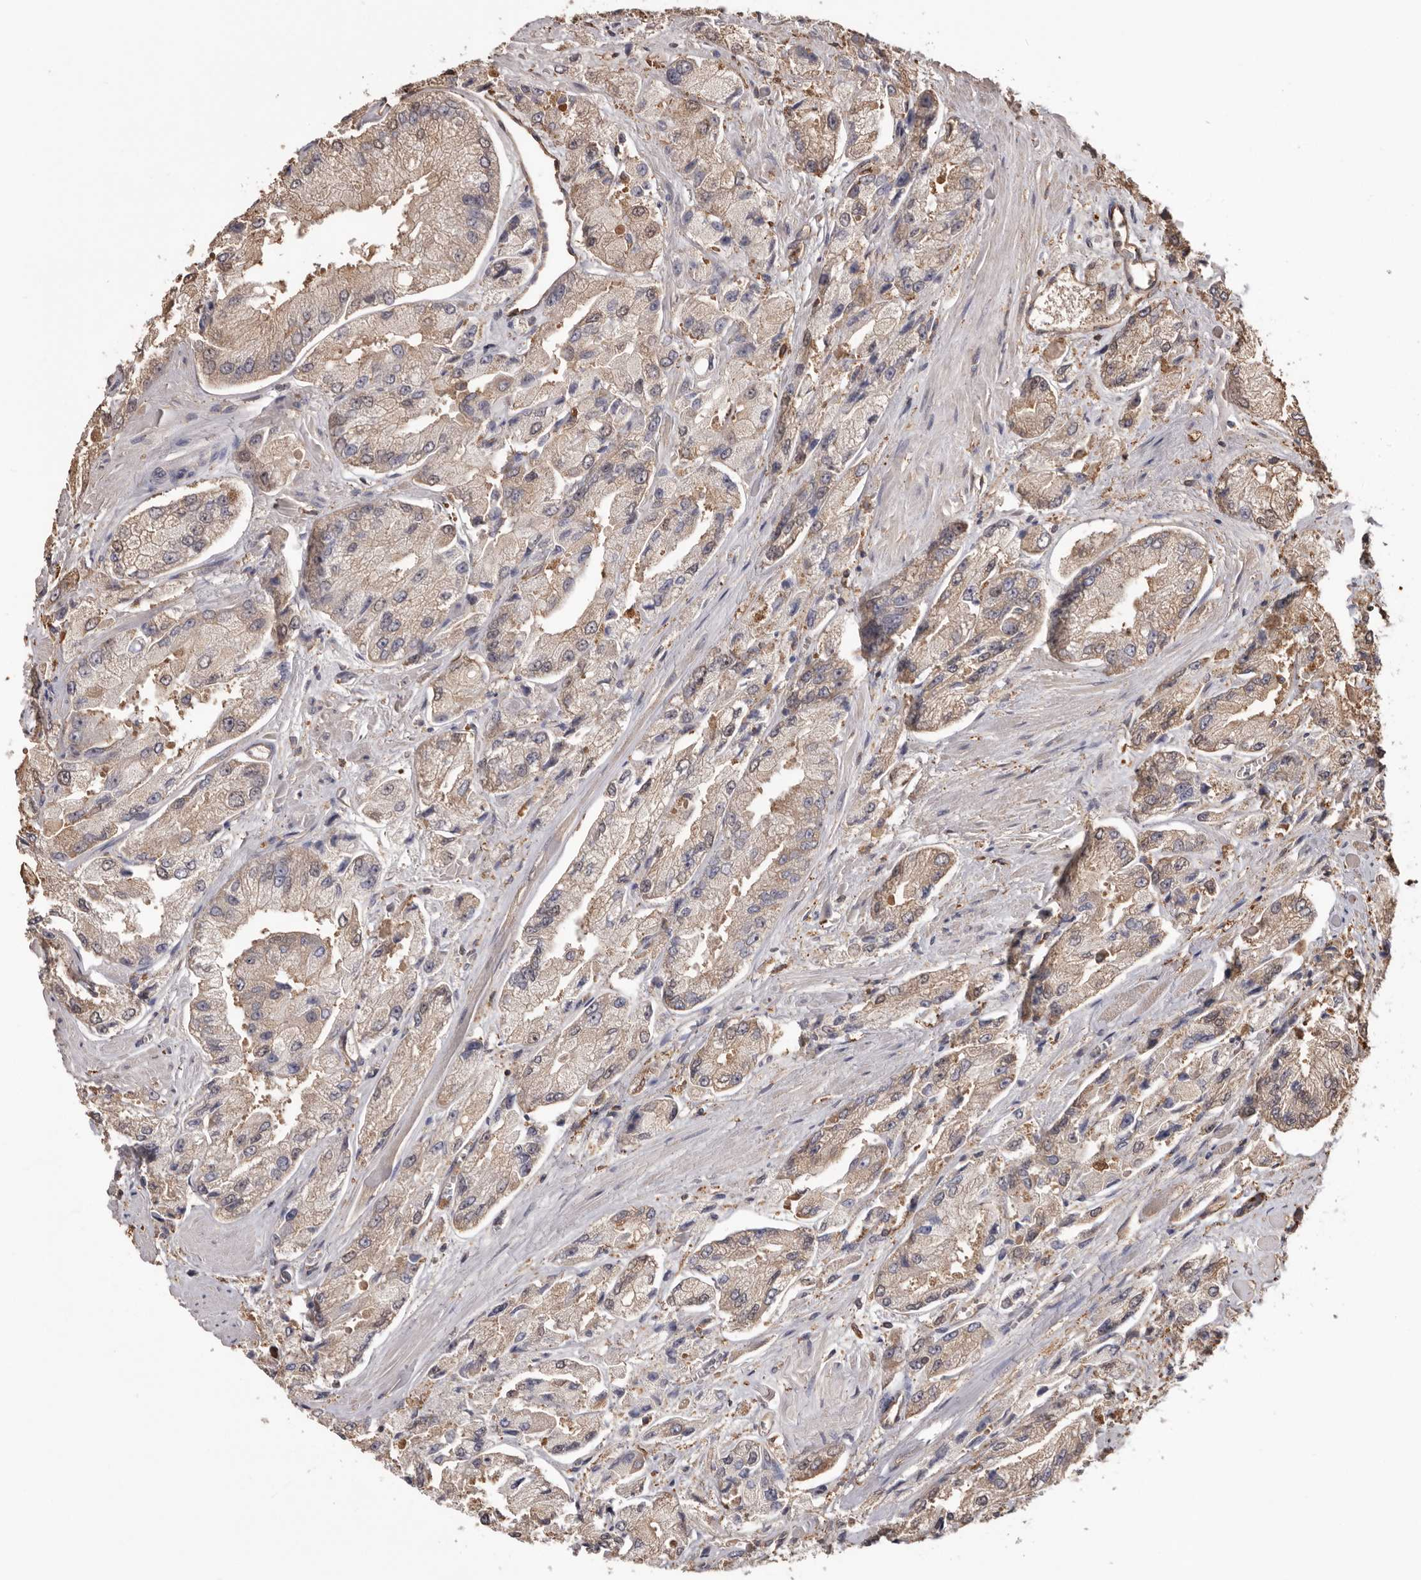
{"staining": {"intensity": "weak", "quantity": ">75%", "location": "cytoplasmic/membranous"}, "tissue": "prostate cancer", "cell_type": "Tumor cells", "image_type": "cancer", "snomed": [{"axis": "morphology", "description": "Adenocarcinoma, High grade"}, {"axis": "topography", "description": "Prostate"}], "caption": "Approximately >75% of tumor cells in human prostate adenocarcinoma (high-grade) demonstrate weak cytoplasmic/membranous protein positivity as visualized by brown immunohistochemical staining.", "gene": "PKM", "patient": {"sex": "male", "age": 58}}